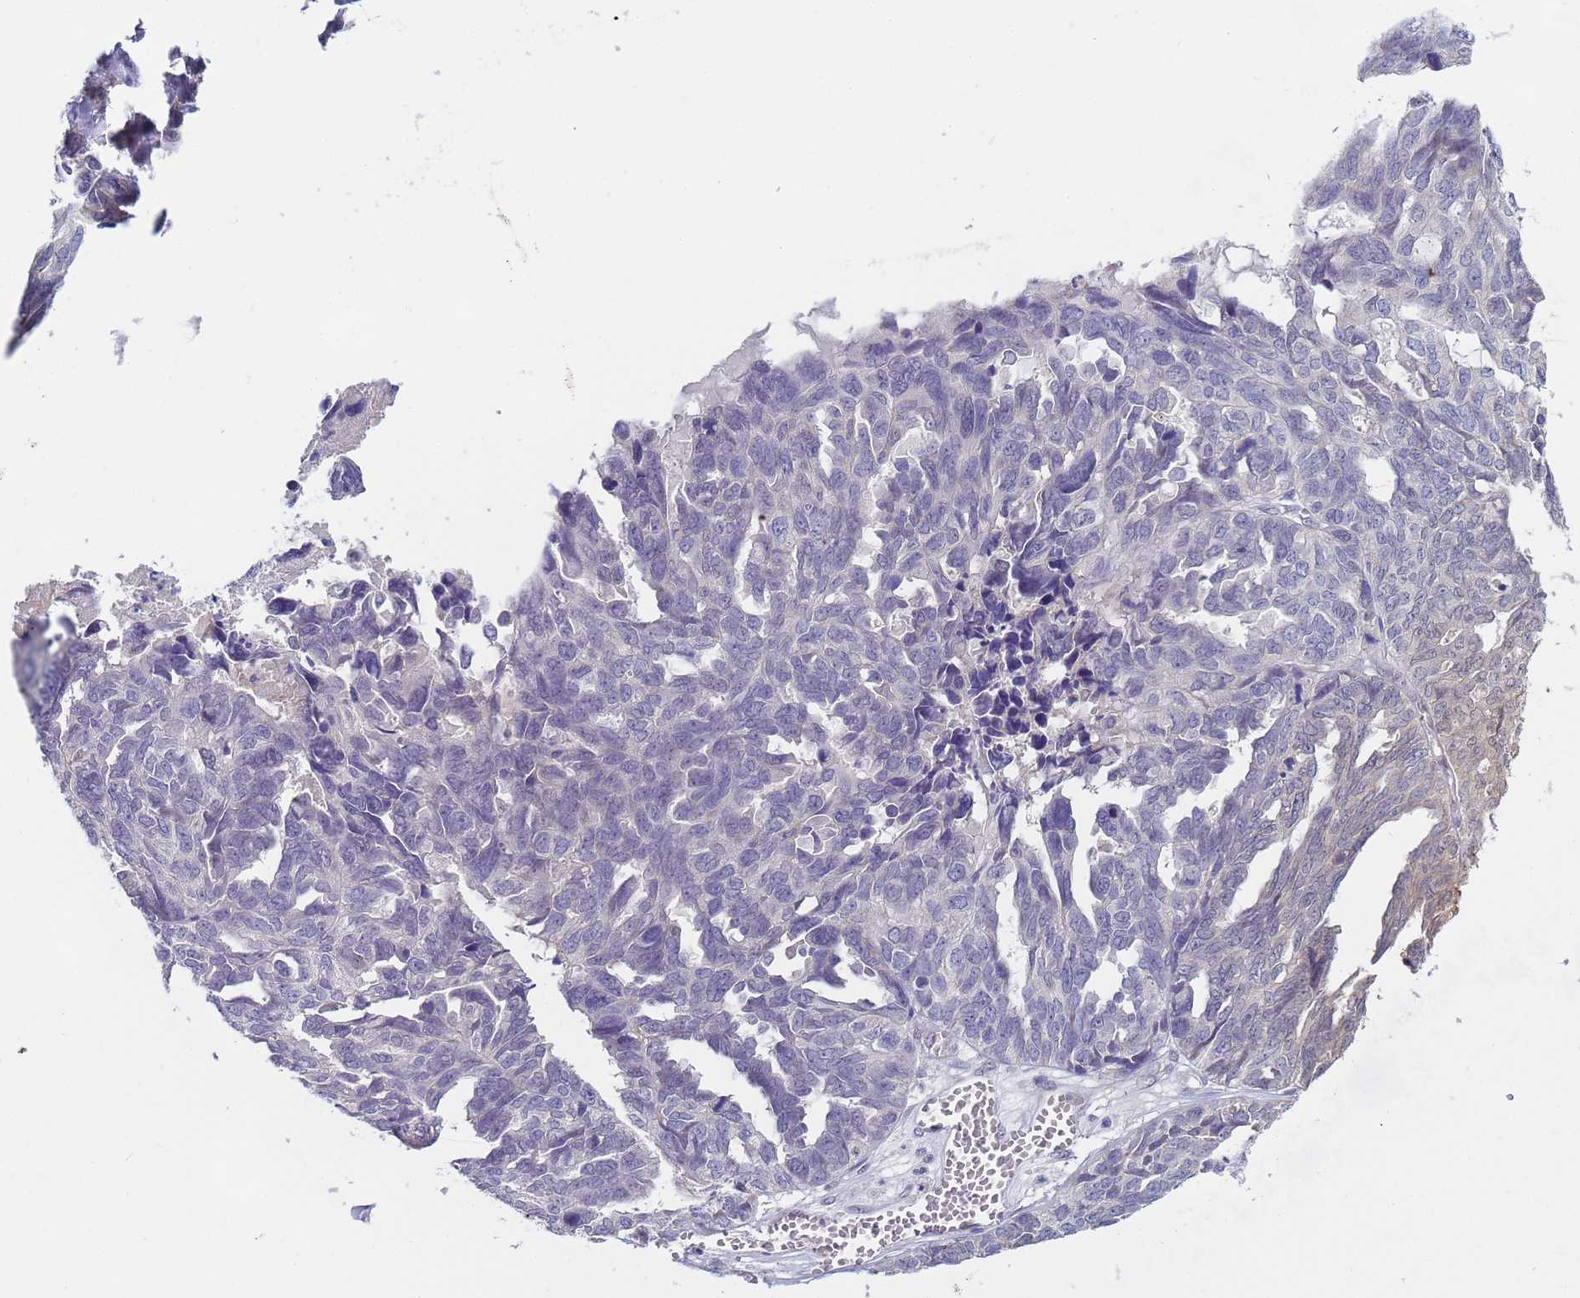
{"staining": {"intensity": "negative", "quantity": "none", "location": "none"}, "tissue": "ovarian cancer", "cell_type": "Tumor cells", "image_type": "cancer", "snomed": [{"axis": "morphology", "description": "Cystadenocarcinoma, serous, NOS"}, {"axis": "topography", "description": "Ovary"}], "caption": "This is a micrograph of IHC staining of ovarian cancer, which shows no positivity in tumor cells. (DAB (3,3'-diaminobenzidine) IHC with hematoxylin counter stain).", "gene": "TRMT10A", "patient": {"sex": "female", "age": 79}}